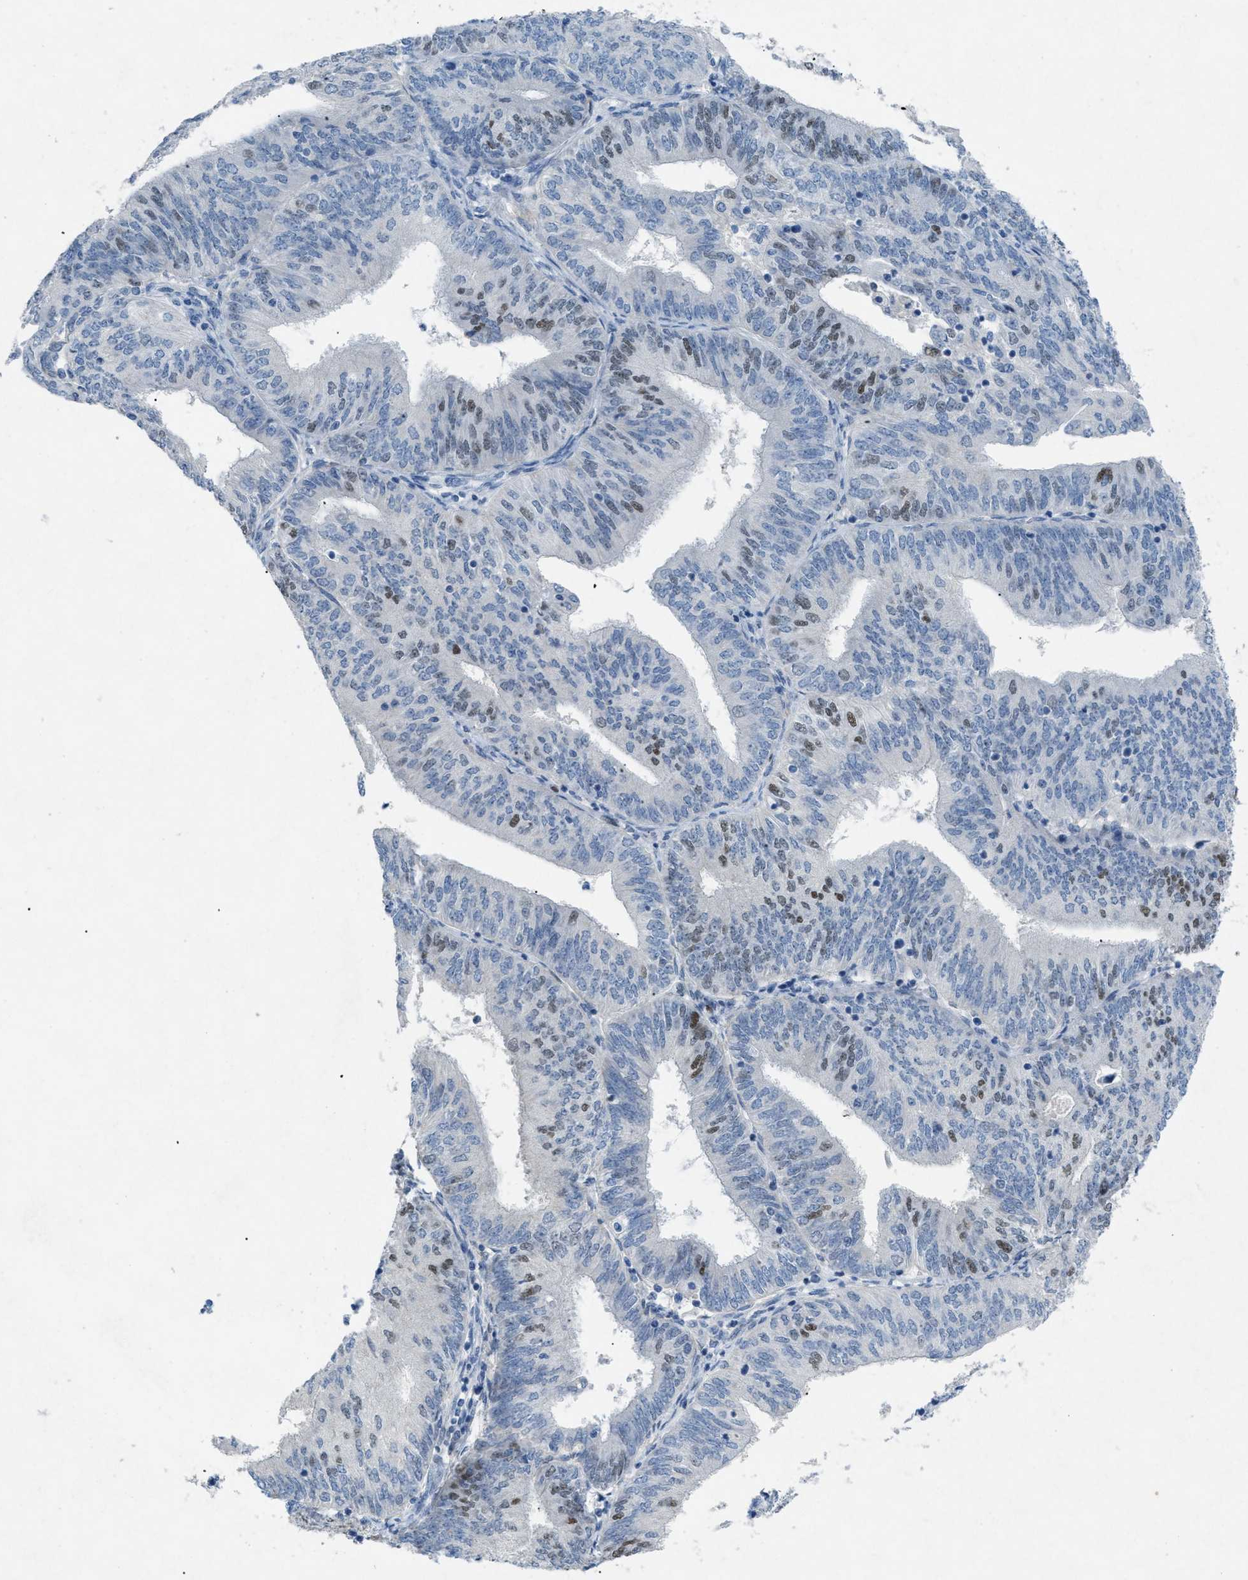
{"staining": {"intensity": "weak", "quantity": "<25%", "location": "nuclear"}, "tissue": "endometrial cancer", "cell_type": "Tumor cells", "image_type": "cancer", "snomed": [{"axis": "morphology", "description": "Adenocarcinoma, NOS"}, {"axis": "topography", "description": "Endometrium"}], "caption": "Photomicrograph shows no significant protein positivity in tumor cells of endometrial cancer (adenocarcinoma).", "gene": "TASOR", "patient": {"sex": "female", "age": 58}}